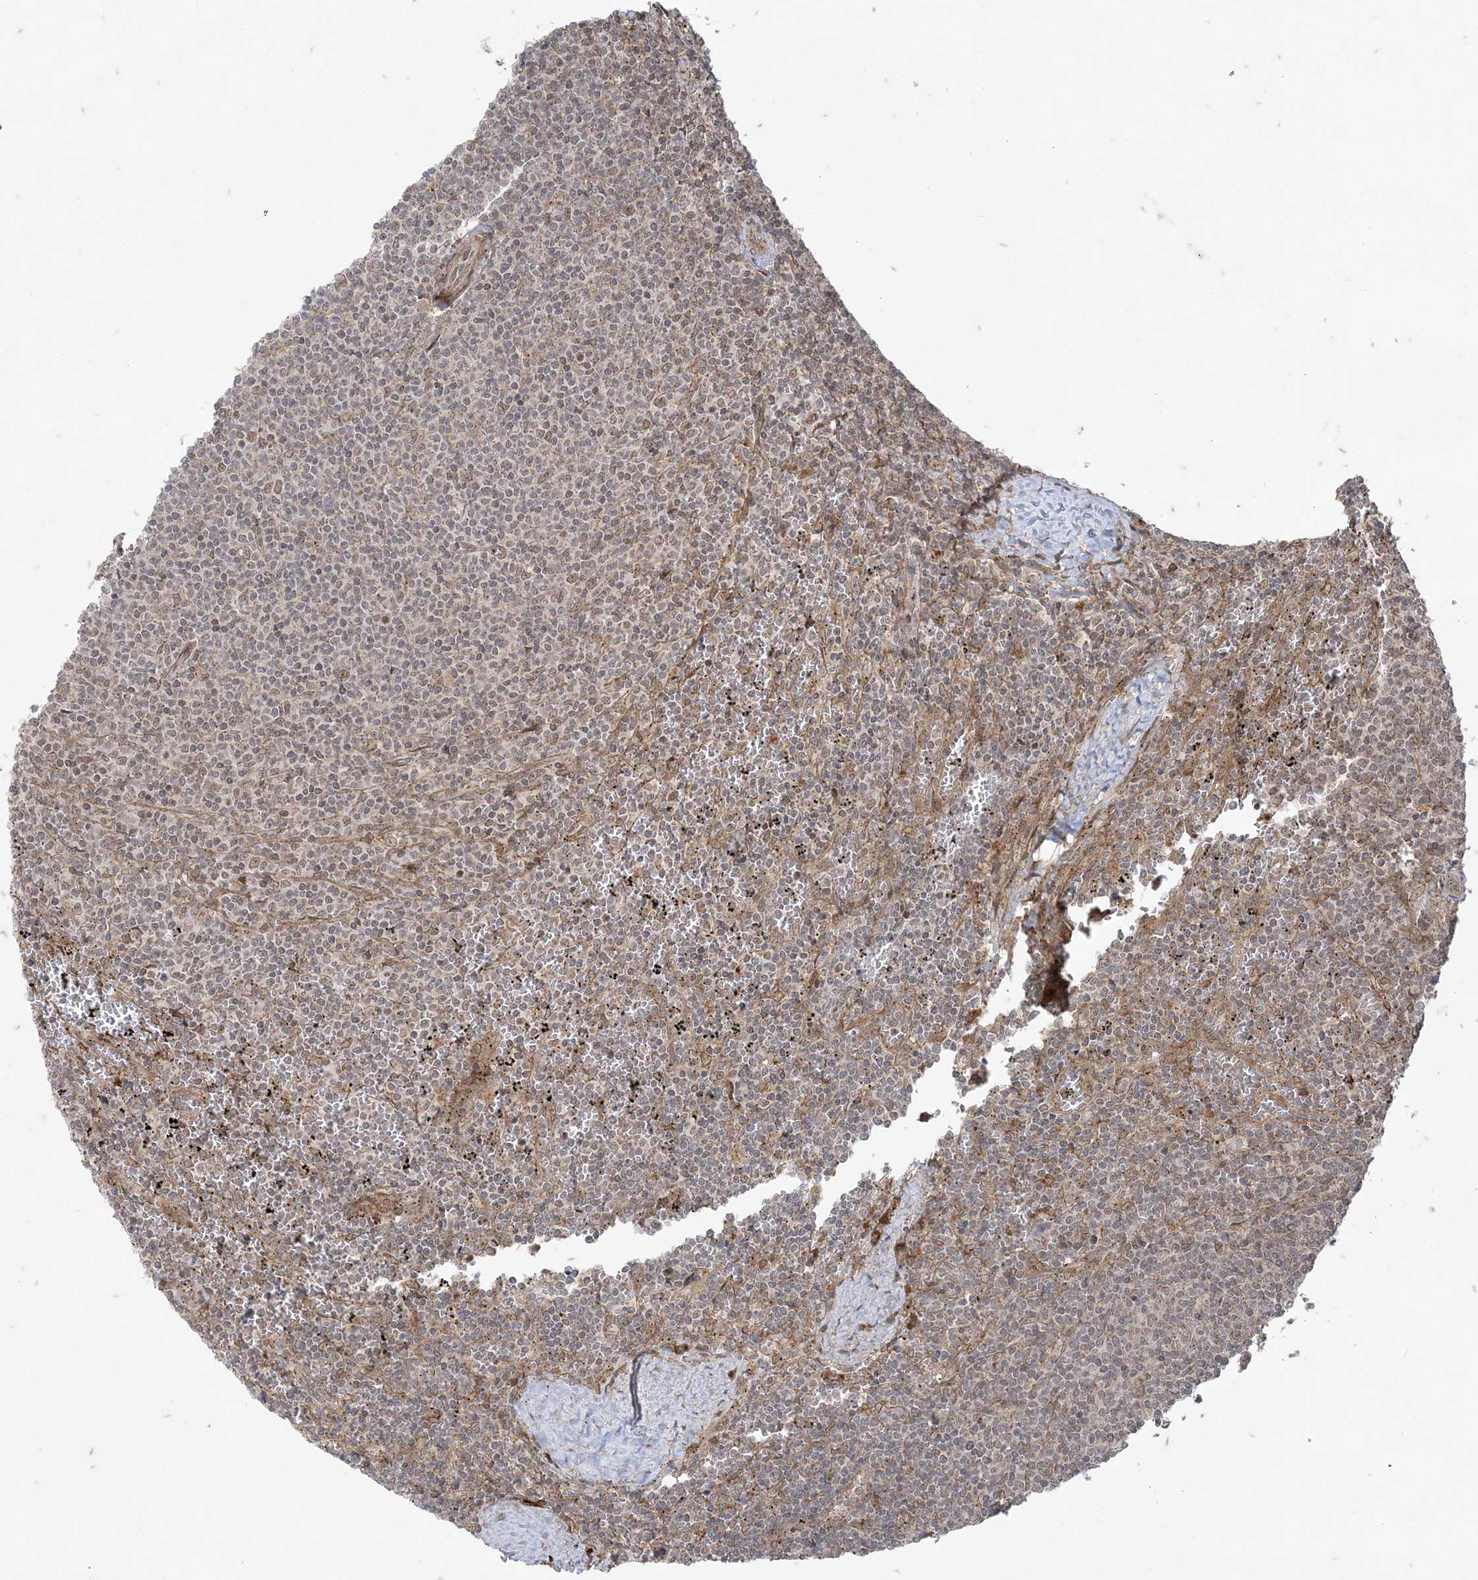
{"staining": {"intensity": "weak", "quantity": "<25%", "location": "nuclear"}, "tissue": "lymphoma", "cell_type": "Tumor cells", "image_type": "cancer", "snomed": [{"axis": "morphology", "description": "Malignant lymphoma, non-Hodgkin's type, Low grade"}, {"axis": "topography", "description": "Spleen"}], "caption": "Immunohistochemistry (IHC) micrograph of human low-grade malignant lymphoma, non-Hodgkin's type stained for a protein (brown), which exhibits no positivity in tumor cells.", "gene": "RRAS", "patient": {"sex": "female", "age": 50}}